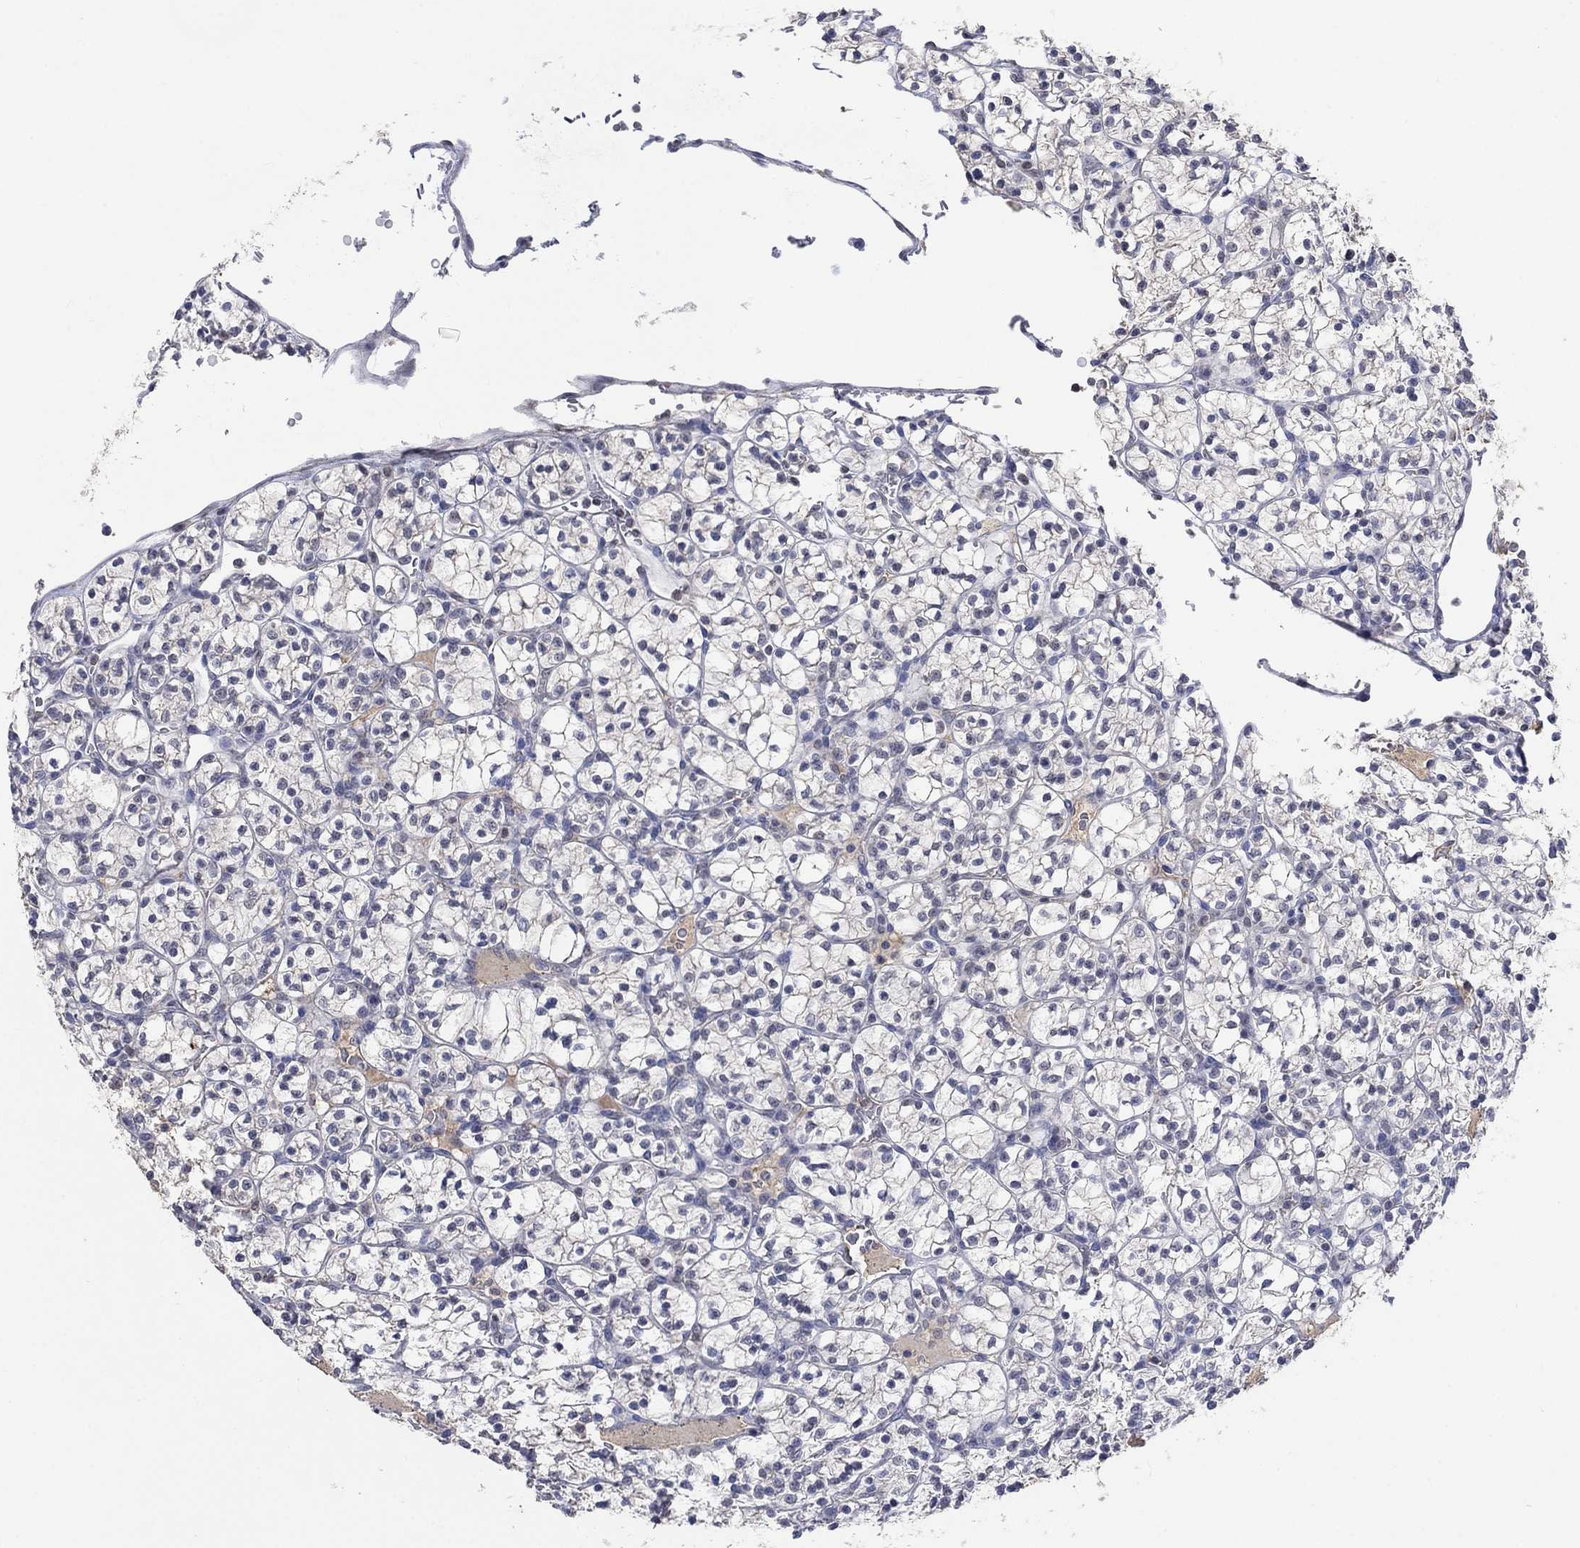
{"staining": {"intensity": "negative", "quantity": "none", "location": "none"}, "tissue": "renal cancer", "cell_type": "Tumor cells", "image_type": "cancer", "snomed": [{"axis": "morphology", "description": "Adenocarcinoma, NOS"}, {"axis": "topography", "description": "Kidney"}], "caption": "Immunohistochemistry (IHC) of human renal cancer shows no positivity in tumor cells.", "gene": "ZBTB18", "patient": {"sex": "female", "age": 89}}